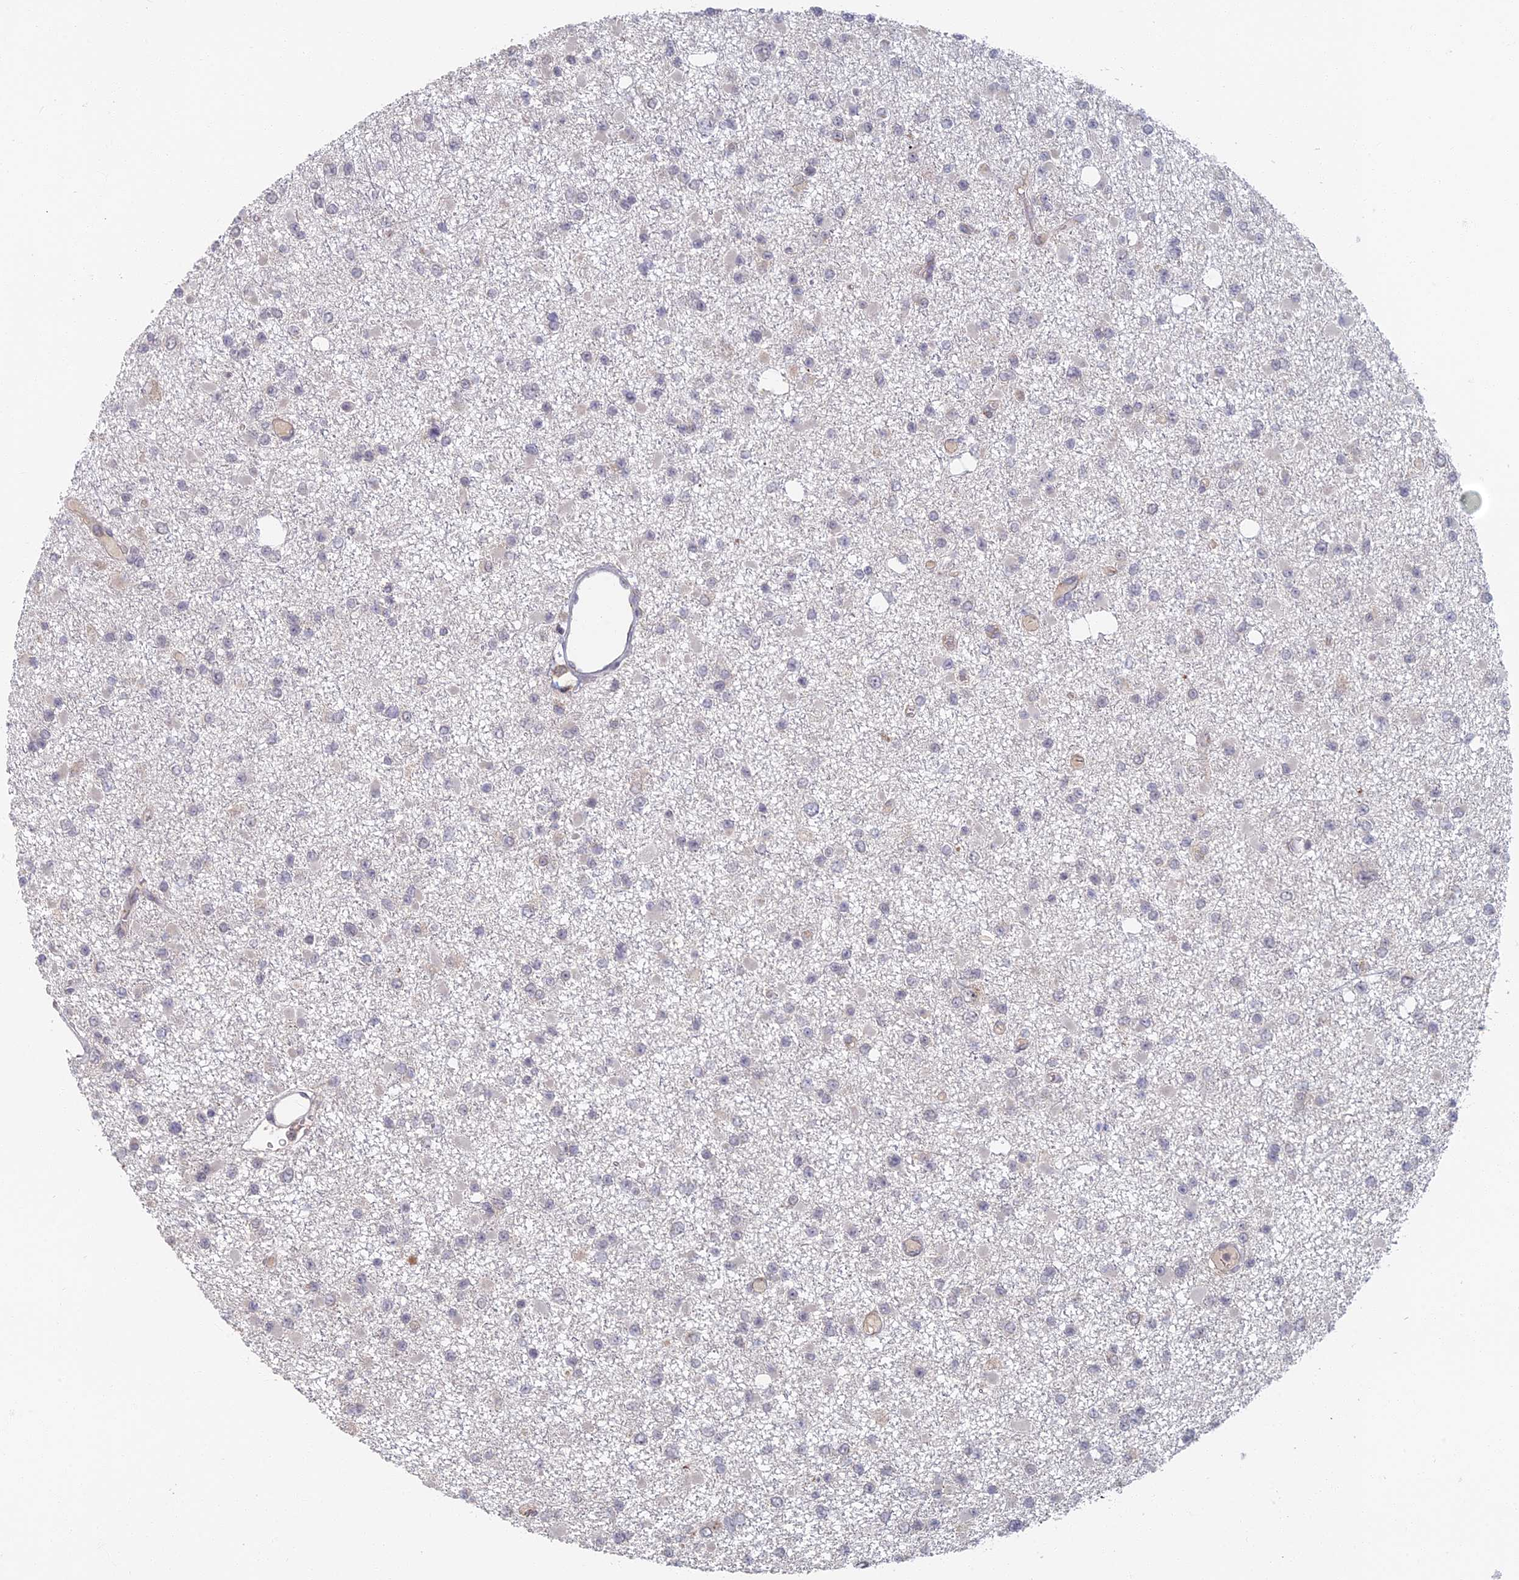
{"staining": {"intensity": "negative", "quantity": "none", "location": "none"}, "tissue": "glioma", "cell_type": "Tumor cells", "image_type": "cancer", "snomed": [{"axis": "morphology", "description": "Glioma, malignant, Low grade"}, {"axis": "topography", "description": "Brain"}], "caption": "Immunohistochemical staining of human malignant glioma (low-grade) demonstrates no significant positivity in tumor cells.", "gene": "GPATCH1", "patient": {"sex": "female", "age": 22}}